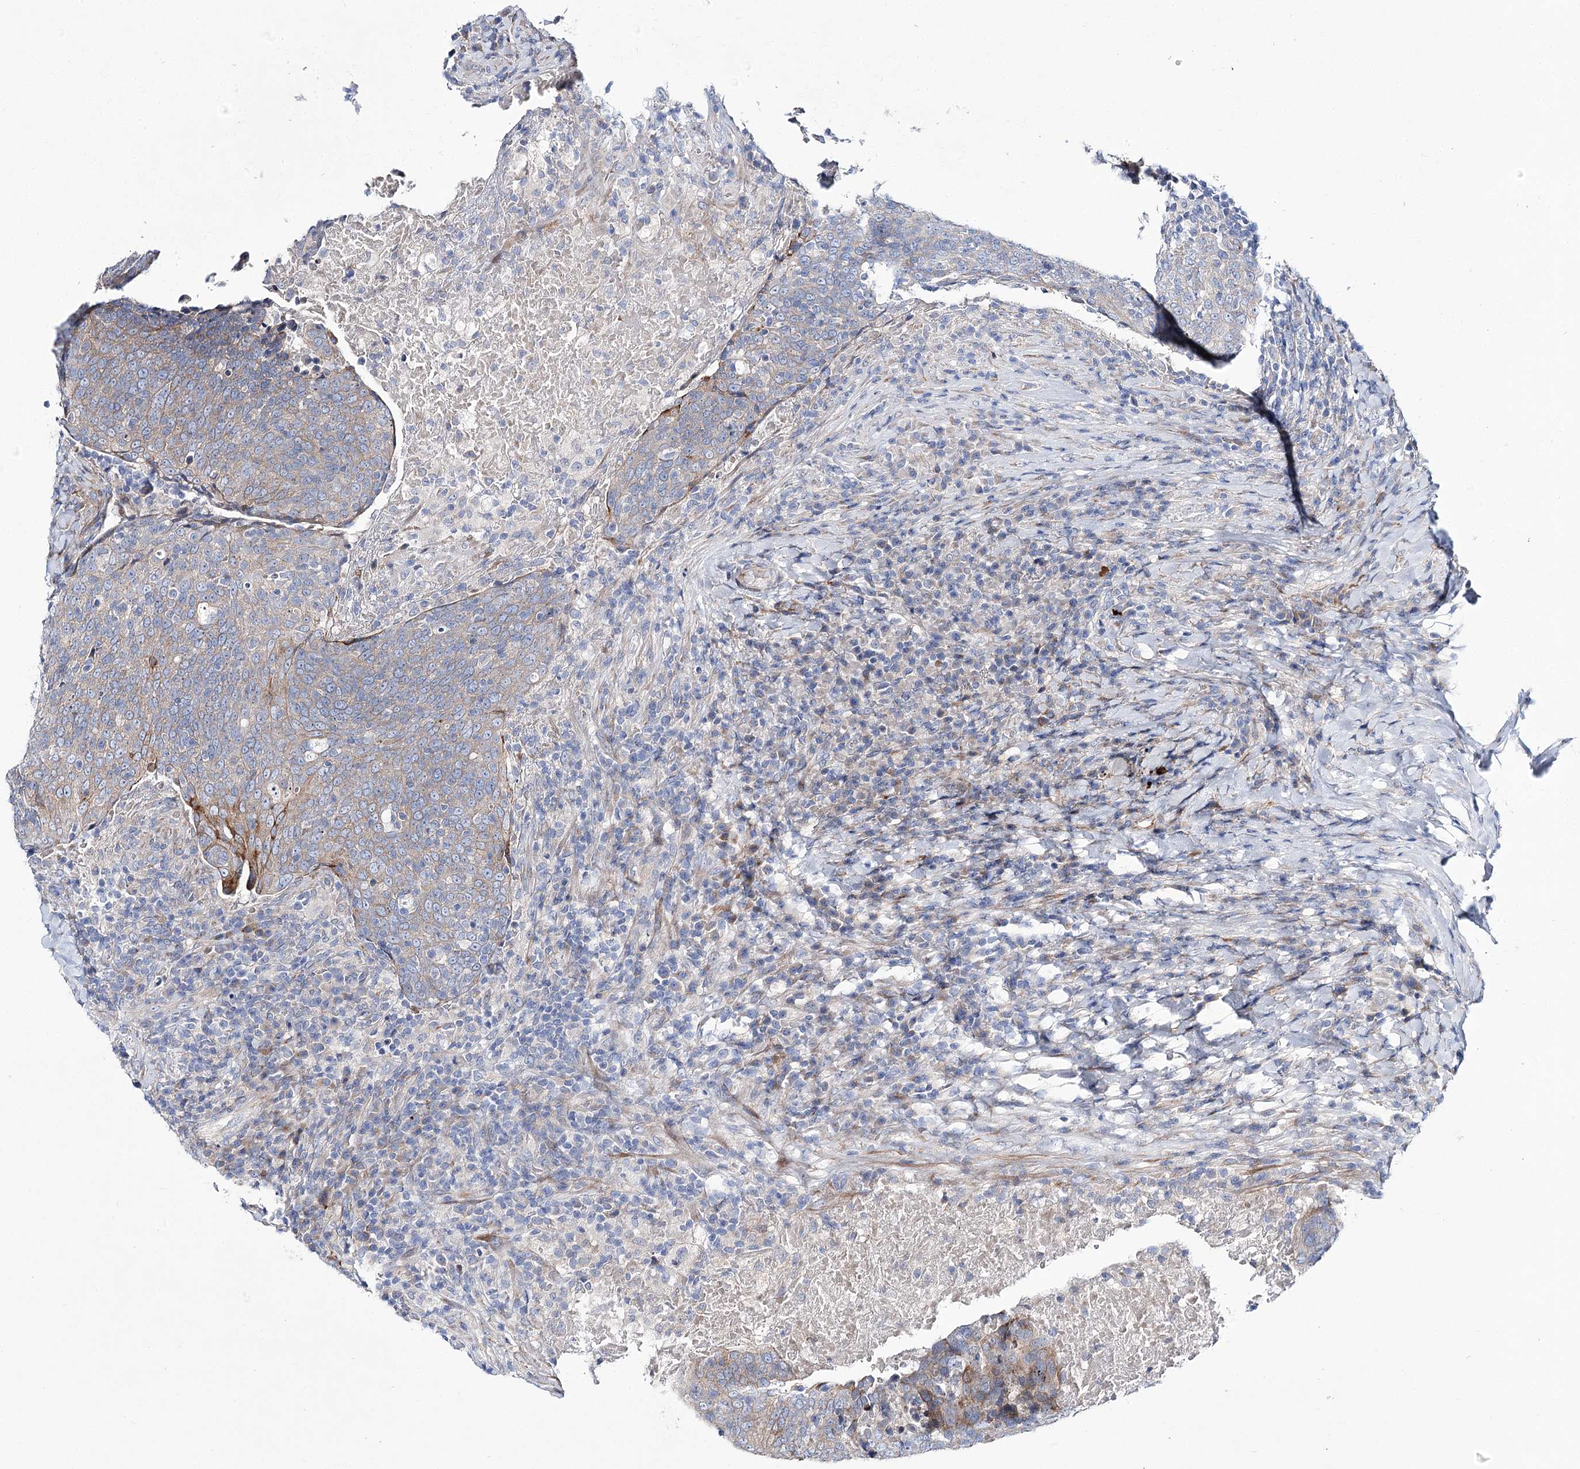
{"staining": {"intensity": "moderate", "quantity": "<25%", "location": "cytoplasmic/membranous"}, "tissue": "head and neck cancer", "cell_type": "Tumor cells", "image_type": "cancer", "snomed": [{"axis": "morphology", "description": "Squamous cell carcinoma, NOS"}, {"axis": "morphology", "description": "Squamous cell carcinoma, metastatic, NOS"}, {"axis": "topography", "description": "Lymph node"}, {"axis": "topography", "description": "Head-Neck"}], "caption": "A photomicrograph showing moderate cytoplasmic/membranous staining in approximately <25% of tumor cells in head and neck cancer (squamous cell carcinoma), as visualized by brown immunohistochemical staining.", "gene": "ARHGAP32", "patient": {"sex": "male", "age": 62}}